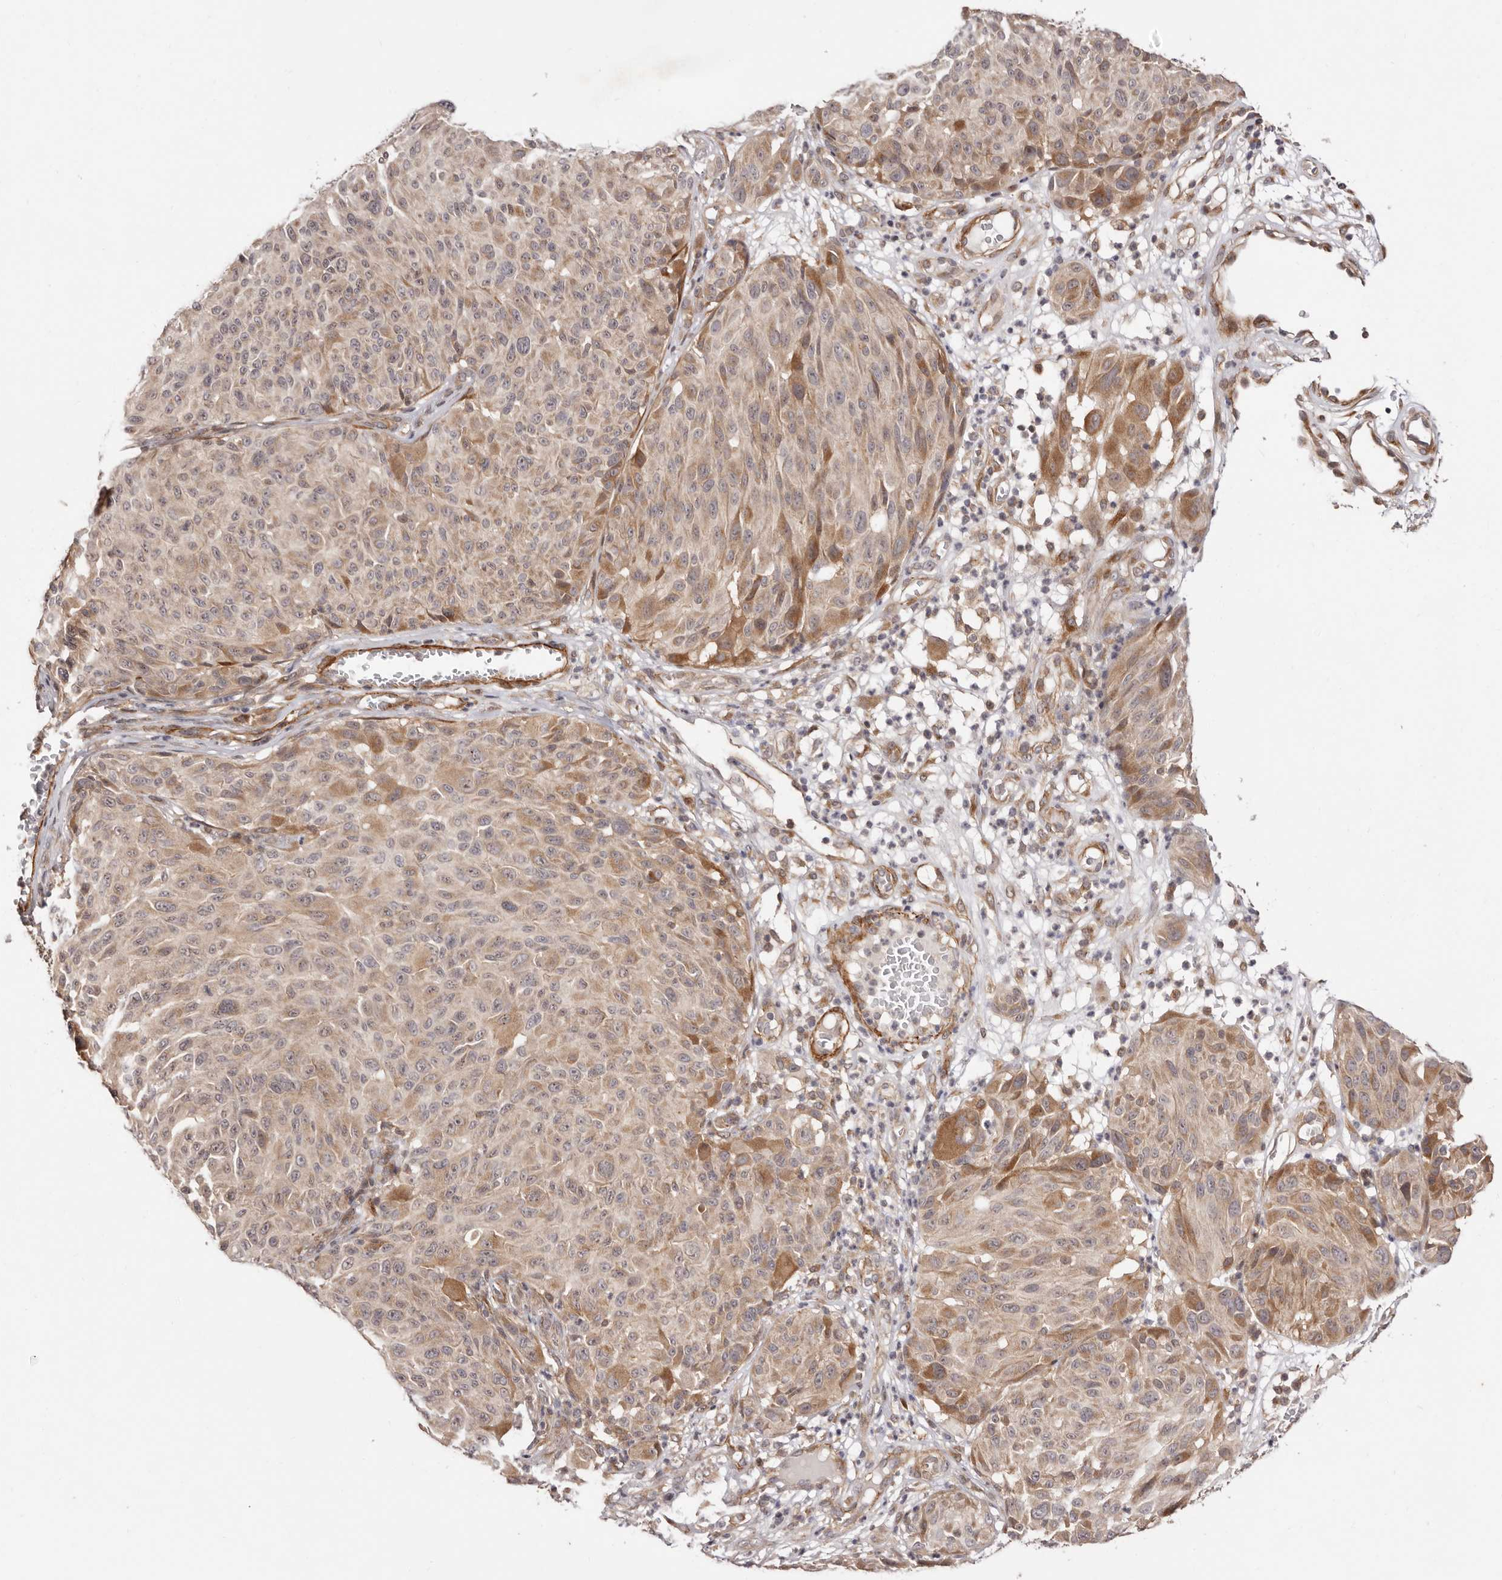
{"staining": {"intensity": "weak", "quantity": ">75%", "location": "cytoplasmic/membranous"}, "tissue": "melanoma", "cell_type": "Tumor cells", "image_type": "cancer", "snomed": [{"axis": "morphology", "description": "Malignant melanoma, NOS"}, {"axis": "topography", "description": "Skin"}], "caption": "There is low levels of weak cytoplasmic/membranous positivity in tumor cells of malignant melanoma, as demonstrated by immunohistochemical staining (brown color).", "gene": "MICAL2", "patient": {"sex": "male", "age": 83}}